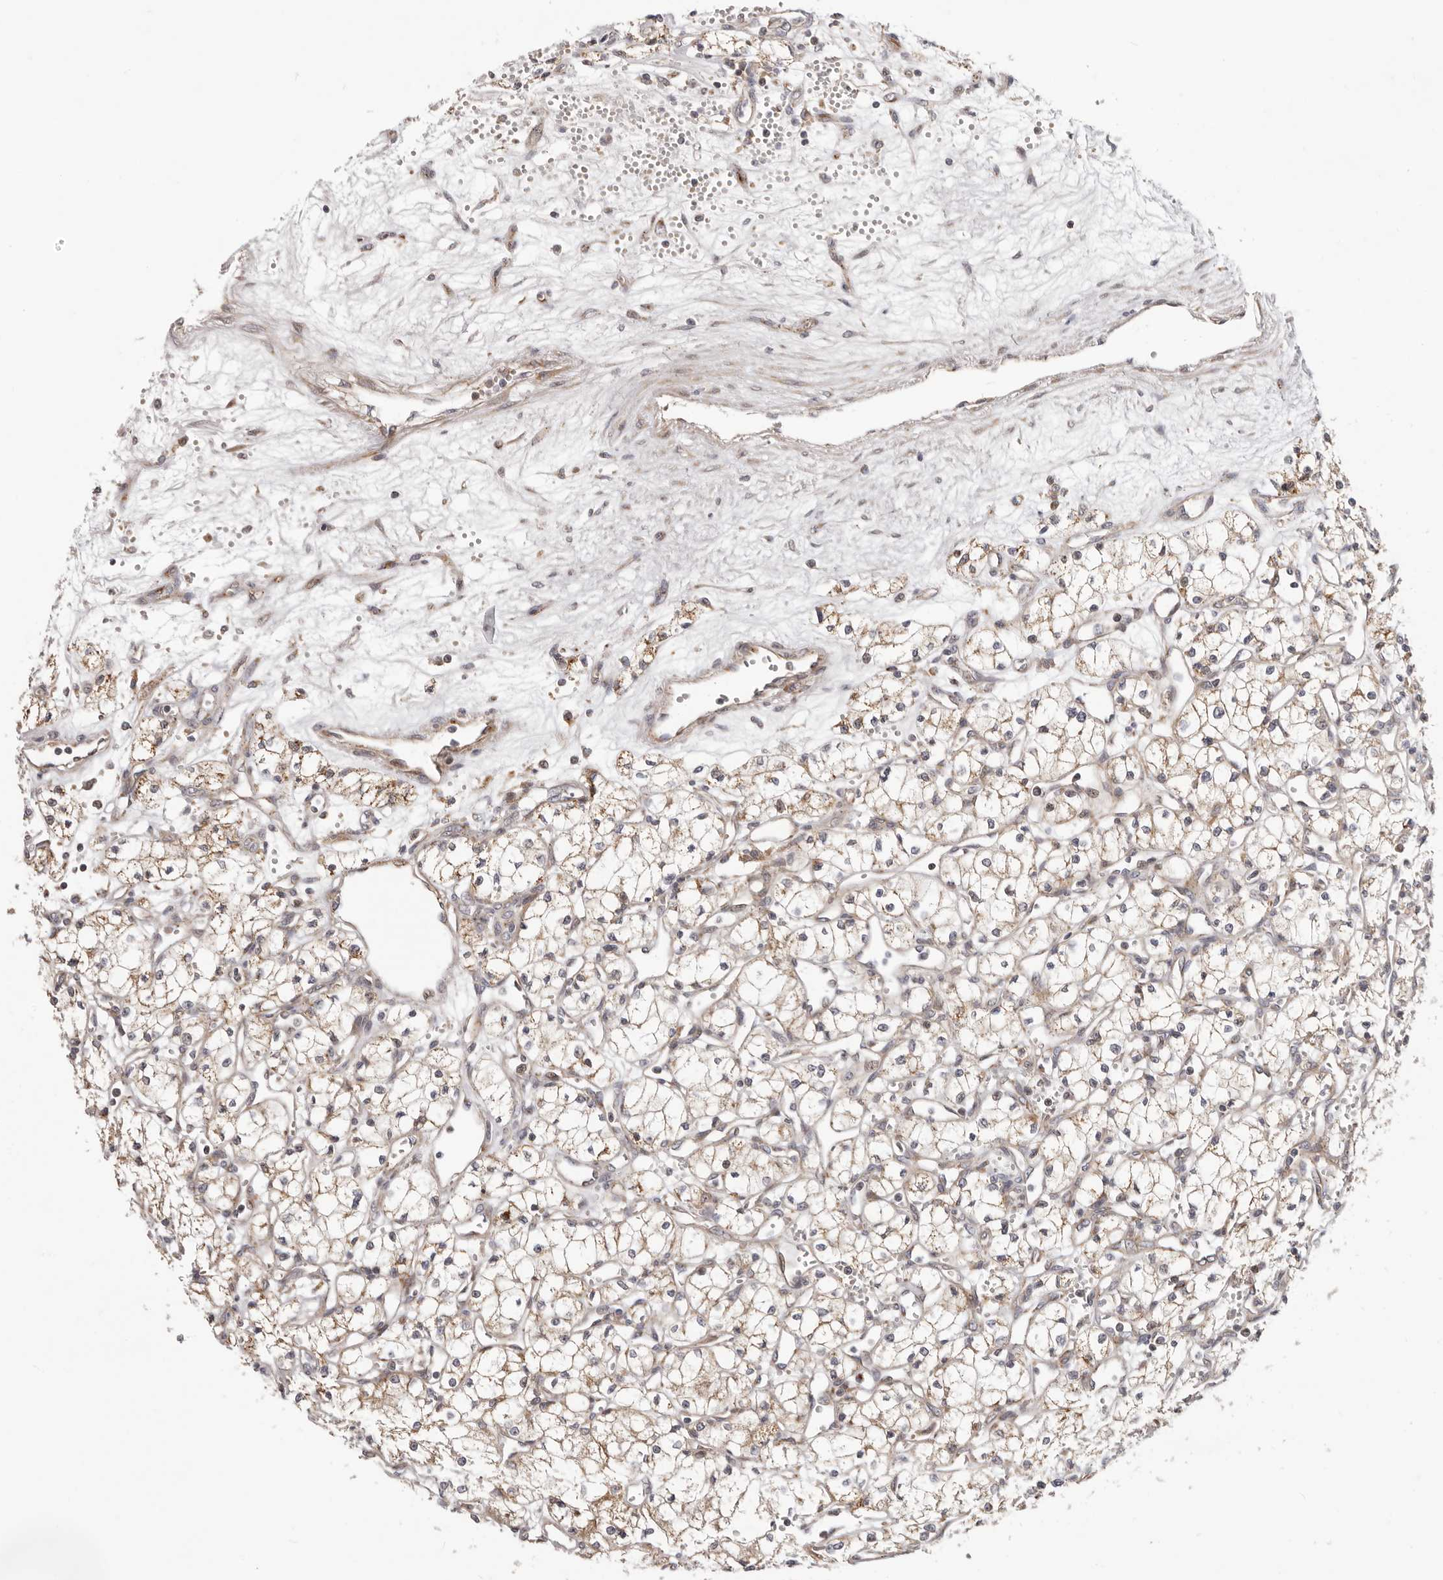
{"staining": {"intensity": "weak", "quantity": ">75%", "location": "cytoplasmic/membranous"}, "tissue": "renal cancer", "cell_type": "Tumor cells", "image_type": "cancer", "snomed": [{"axis": "morphology", "description": "Adenocarcinoma, NOS"}, {"axis": "topography", "description": "Kidney"}], "caption": "Human renal cancer stained with a protein marker displays weak staining in tumor cells.", "gene": "TOR3A", "patient": {"sex": "male", "age": 59}}